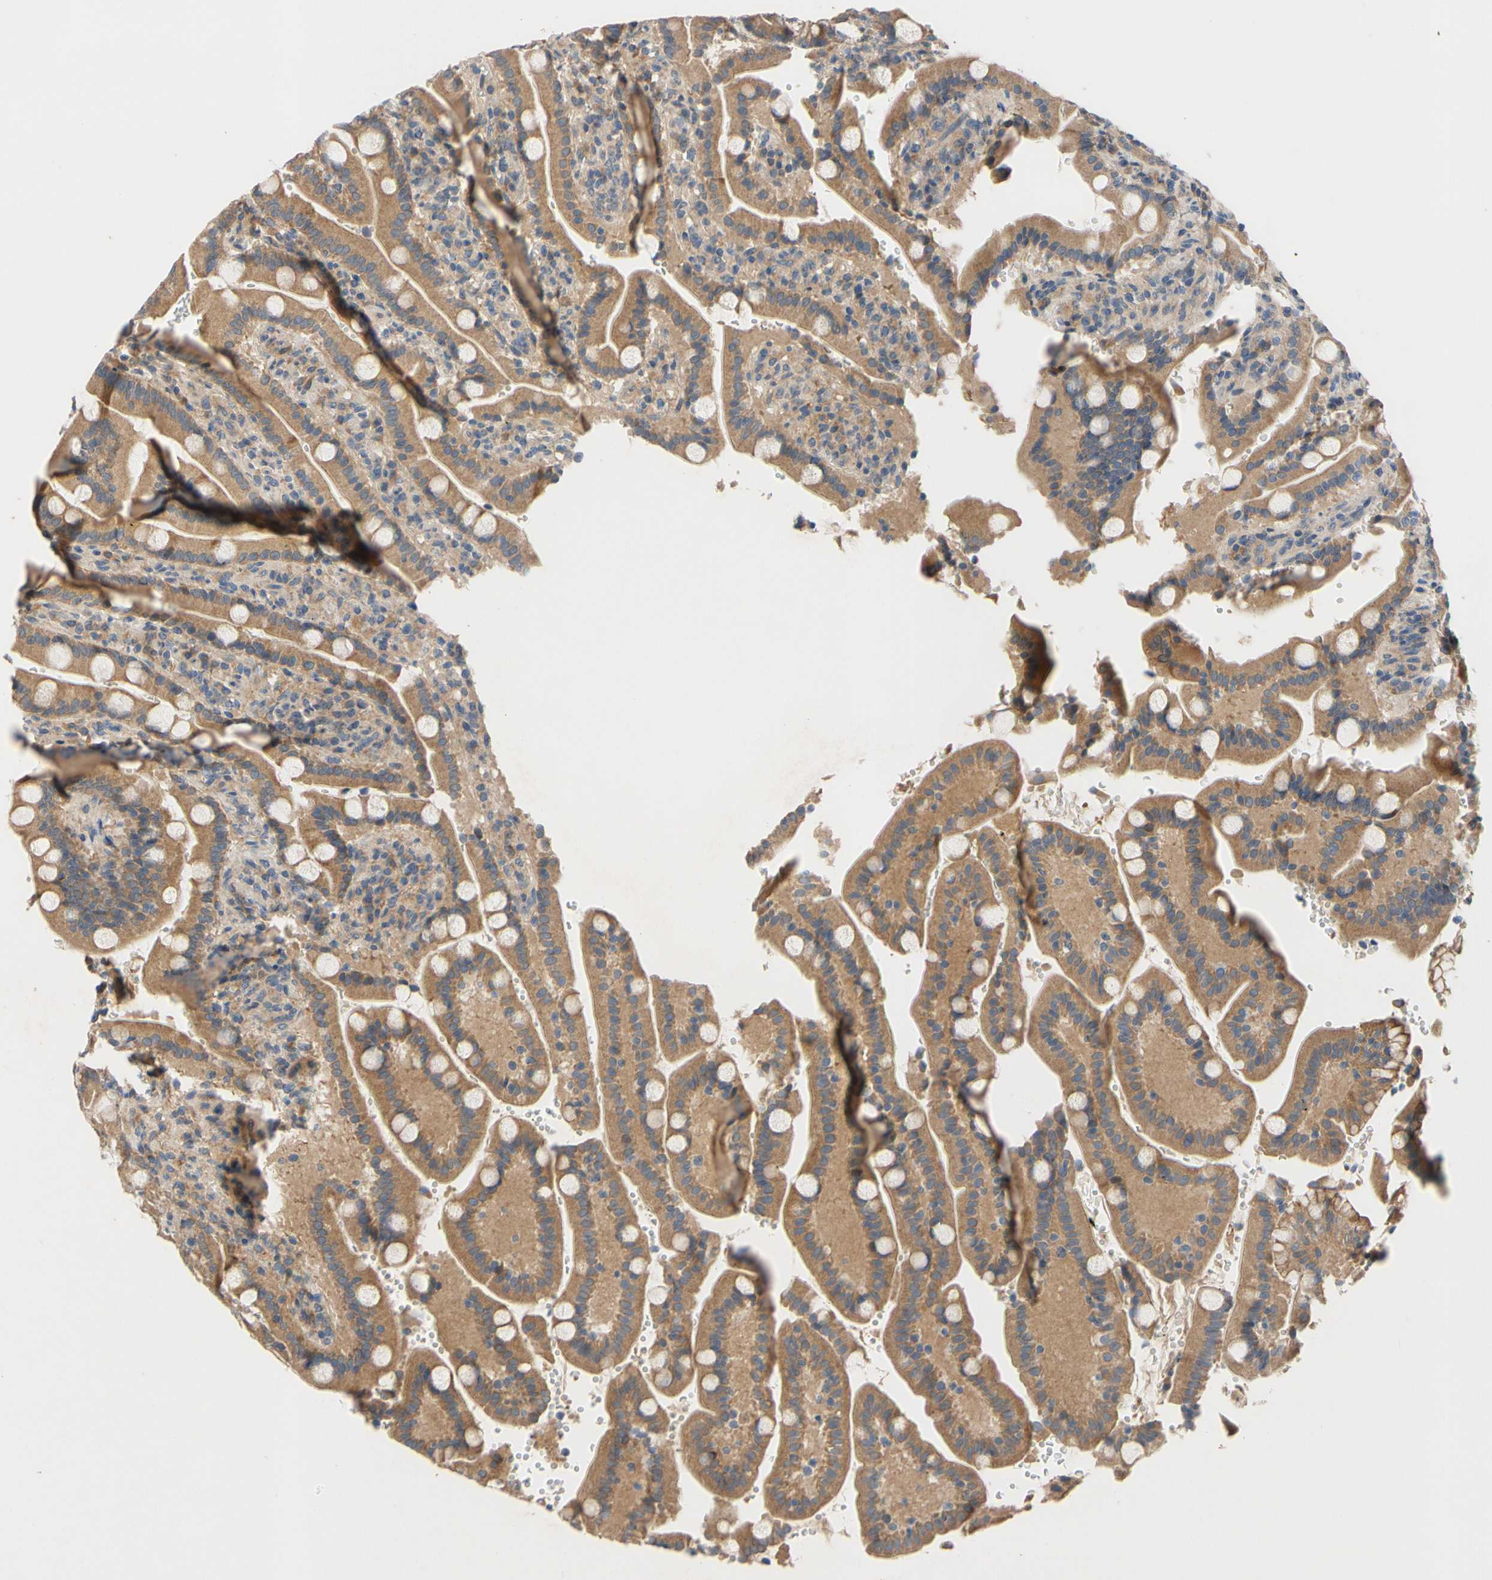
{"staining": {"intensity": "moderate", "quantity": ">75%", "location": "cytoplasmic/membranous"}, "tissue": "duodenum", "cell_type": "Glandular cells", "image_type": "normal", "snomed": [{"axis": "morphology", "description": "Normal tissue, NOS"}, {"axis": "topography", "description": "Small intestine, NOS"}], "caption": "DAB (3,3'-diaminobenzidine) immunohistochemical staining of benign duodenum demonstrates moderate cytoplasmic/membranous protein staining in about >75% of glandular cells. The protein of interest is shown in brown color, while the nuclei are stained blue.", "gene": "MBTPS2", "patient": {"sex": "female", "age": 71}}